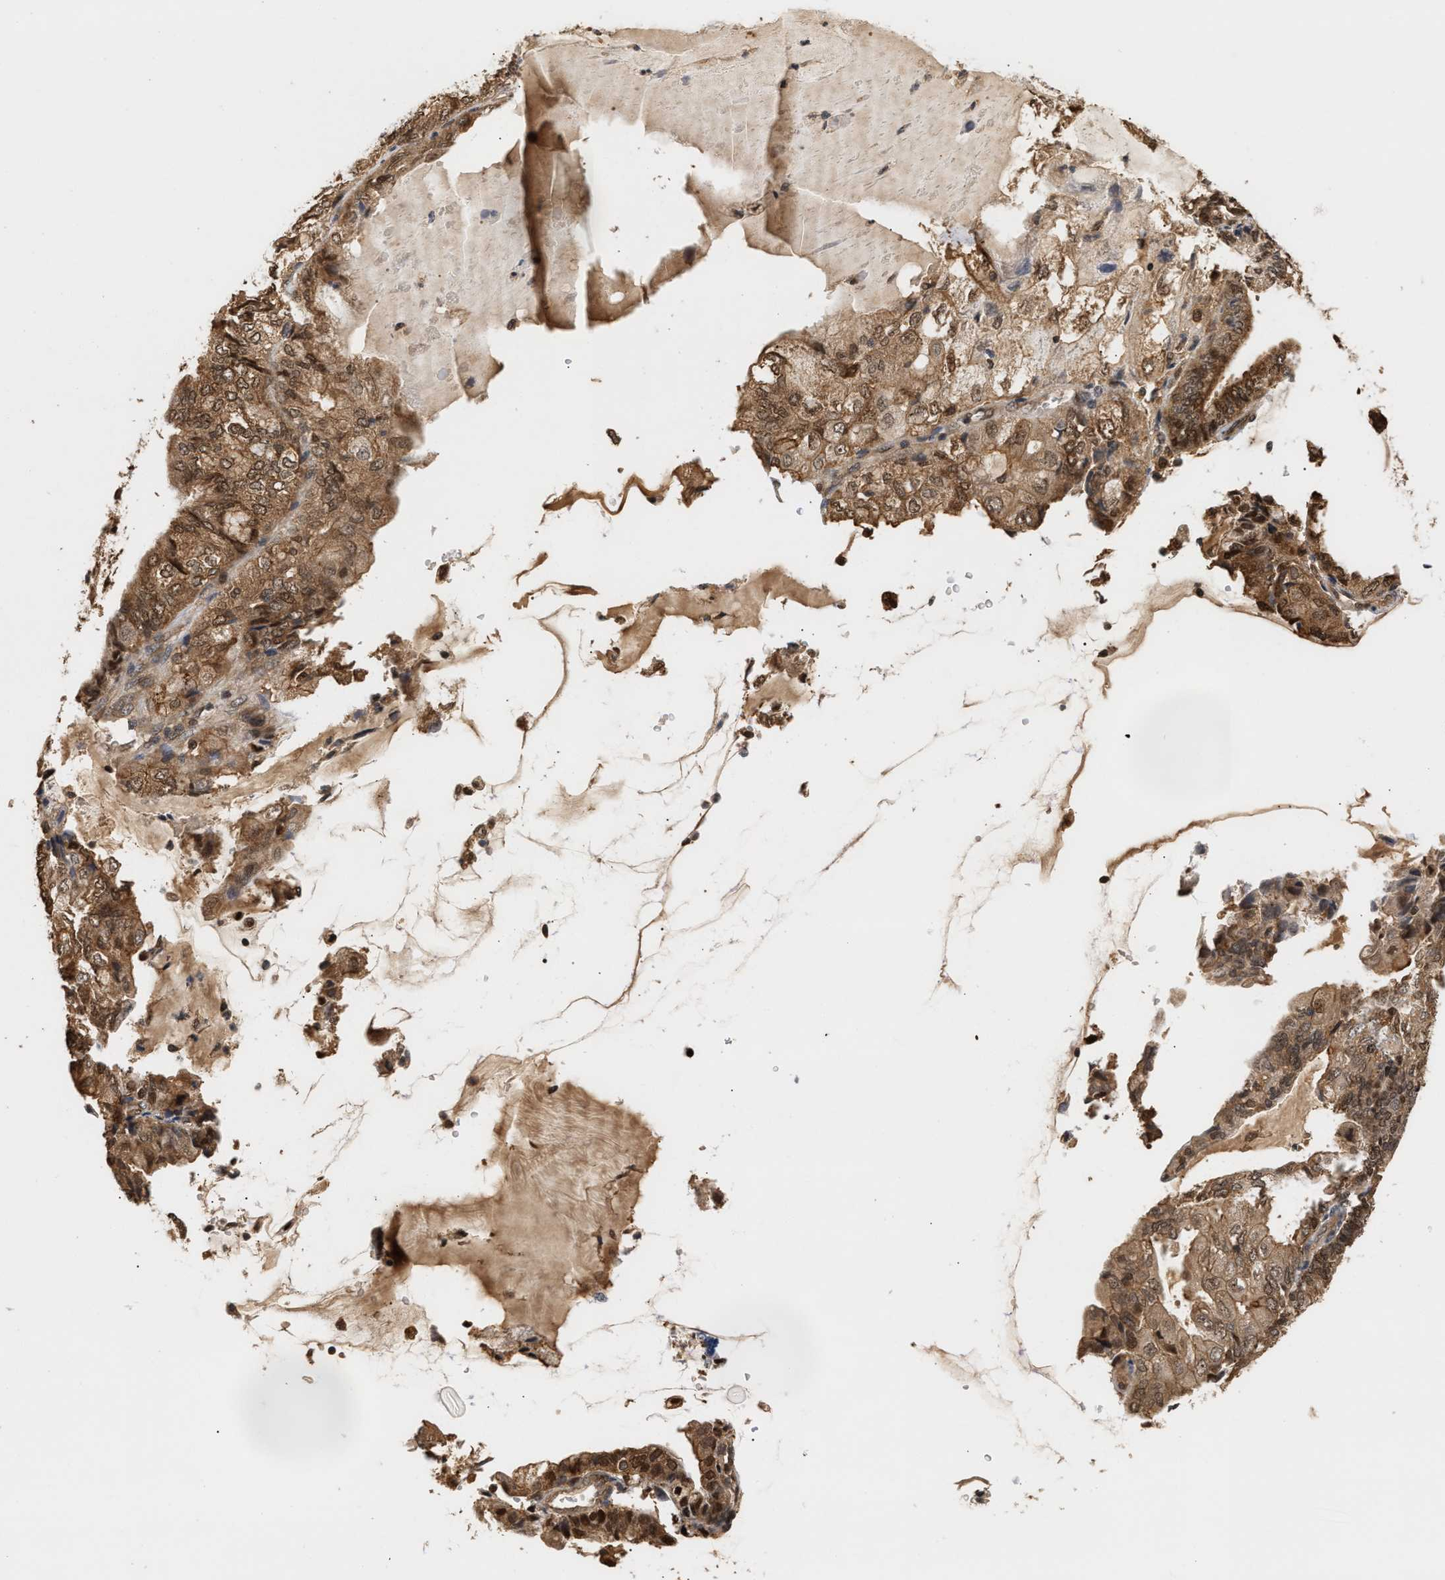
{"staining": {"intensity": "moderate", "quantity": ">75%", "location": "cytoplasmic/membranous,nuclear"}, "tissue": "endometrial cancer", "cell_type": "Tumor cells", "image_type": "cancer", "snomed": [{"axis": "morphology", "description": "Adenocarcinoma, NOS"}, {"axis": "topography", "description": "Endometrium"}], "caption": "DAB immunohistochemical staining of endometrial cancer shows moderate cytoplasmic/membranous and nuclear protein positivity in about >75% of tumor cells. (Brightfield microscopy of DAB IHC at high magnification).", "gene": "ABHD5", "patient": {"sex": "female", "age": 81}}